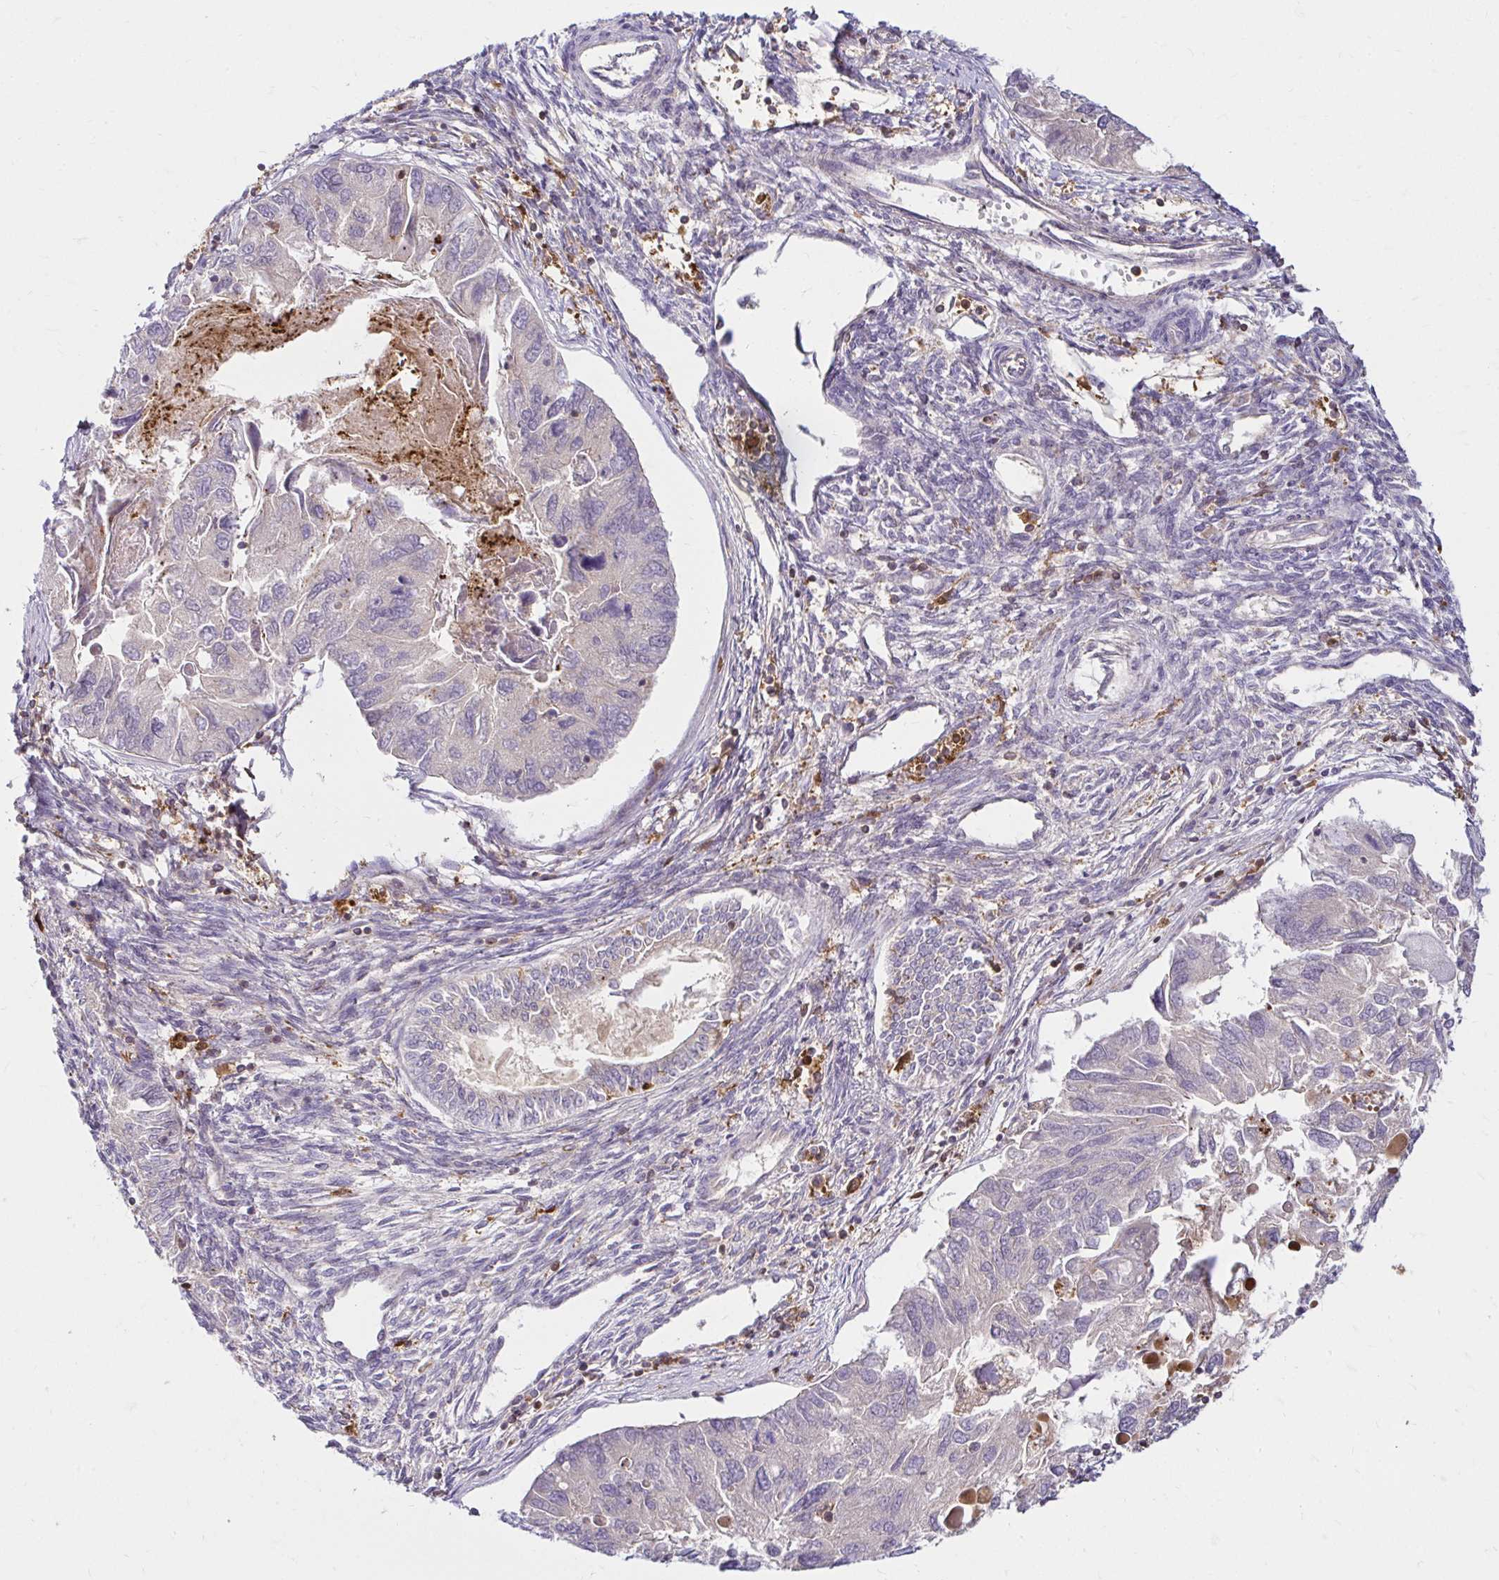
{"staining": {"intensity": "negative", "quantity": "none", "location": "none"}, "tissue": "endometrial cancer", "cell_type": "Tumor cells", "image_type": "cancer", "snomed": [{"axis": "morphology", "description": "Carcinoma, NOS"}, {"axis": "topography", "description": "Uterus"}], "caption": "Image shows no protein positivity in tumor cells of endometrial carcinoma tissue.", "gene": "PYCARD", "patient": {"sex": "female", "age": 76}}